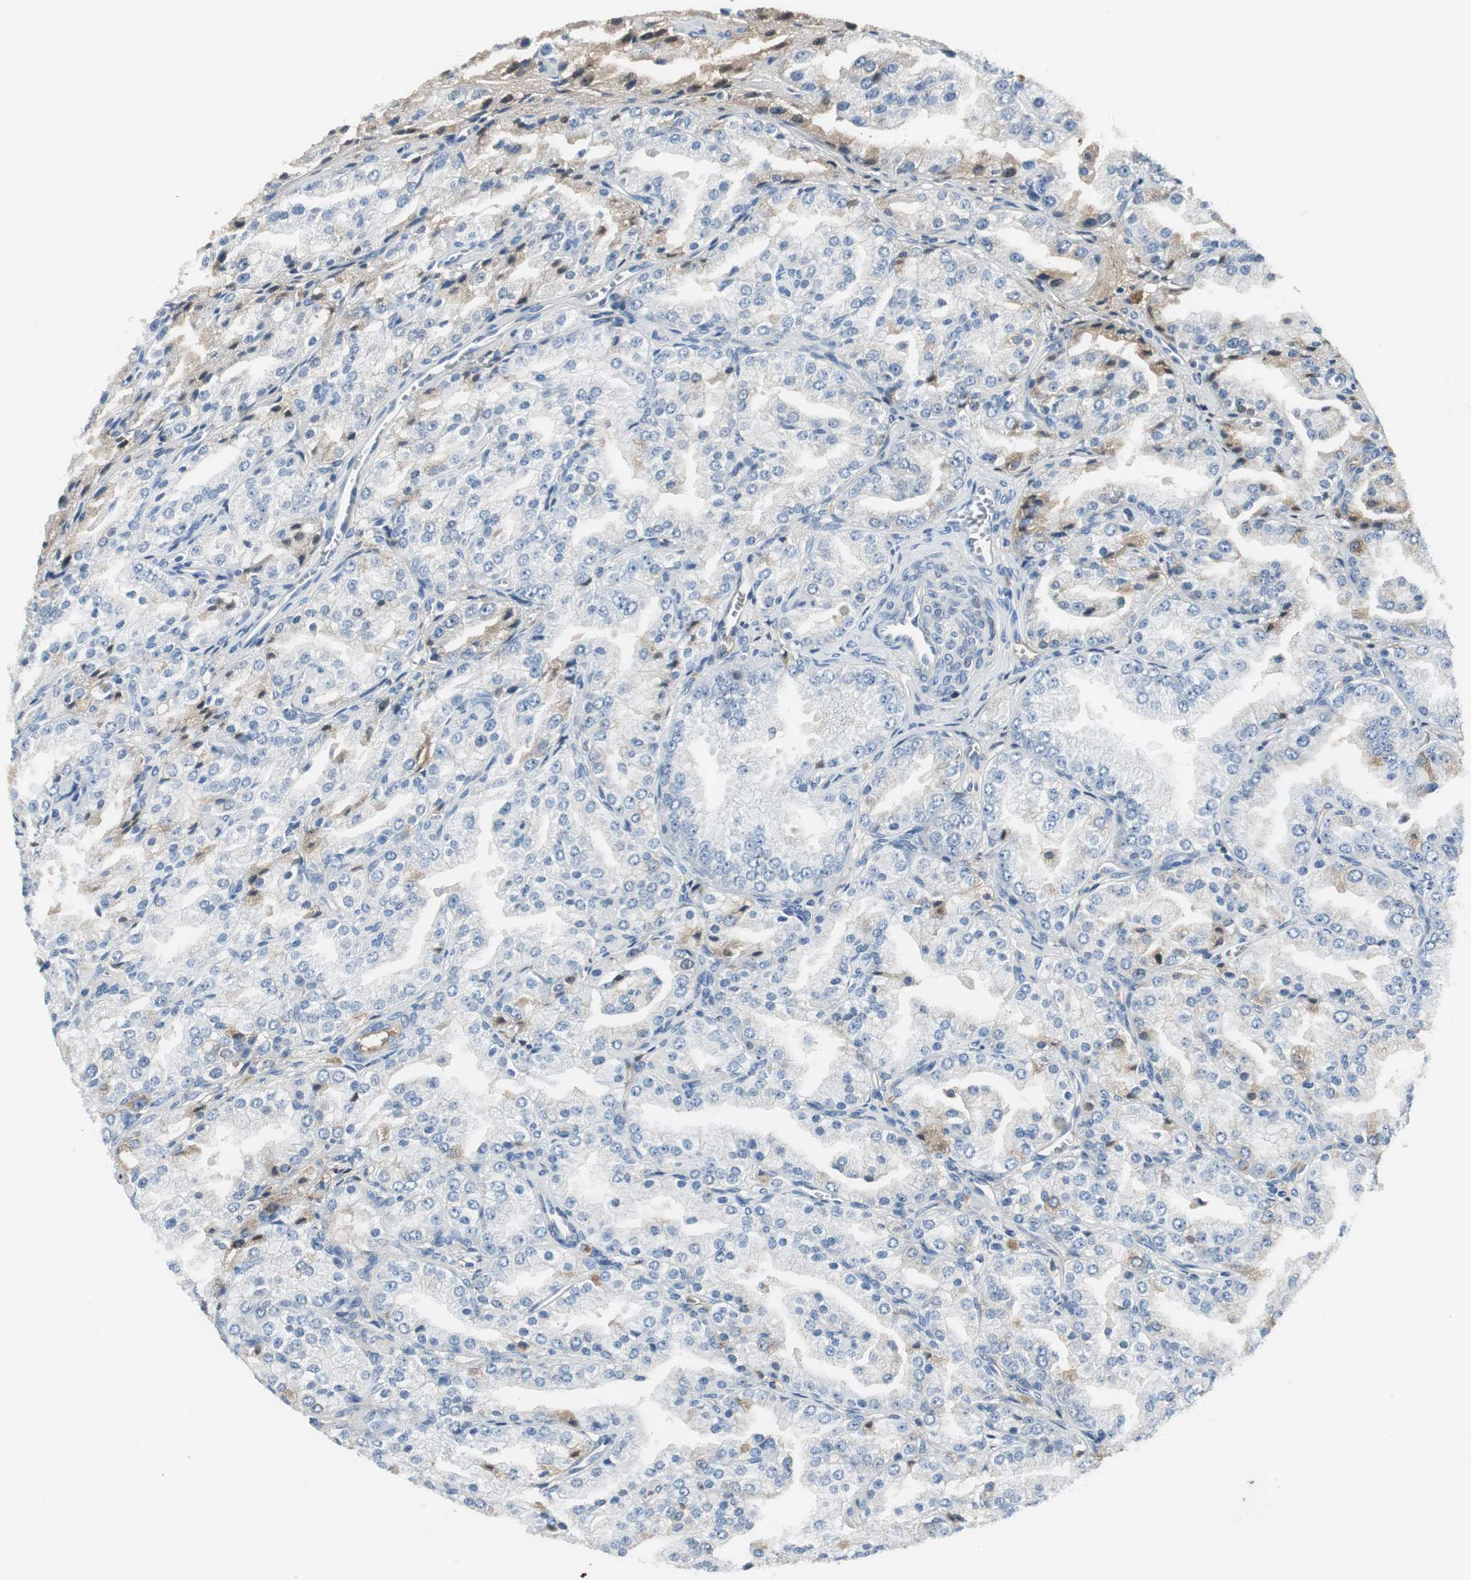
{"staining": {"intensity": "negative", "quantity": "none", "location": "none"}, "tissue": "prostate cancer", "cell_type": "Tumor cells", "image_type": "cancer", "snomed": [{"axis": "morphology", "description": "Adenocarcinoma, High grade"}, {"axis": "topography", "description": "Prostate"}], "caption": "Immunohistochemistry (IHC) image of neoplastic tissue: human prostate cancer stained with DAB reveals no significant protein expression in tumor cells. (Brightfield microscopy of DAB (3,3'-diaminobenzidine) immunohistochemistry at high magnification).", "gene": "IGHA1", "patient": {"sex": "male", "age": 61}}